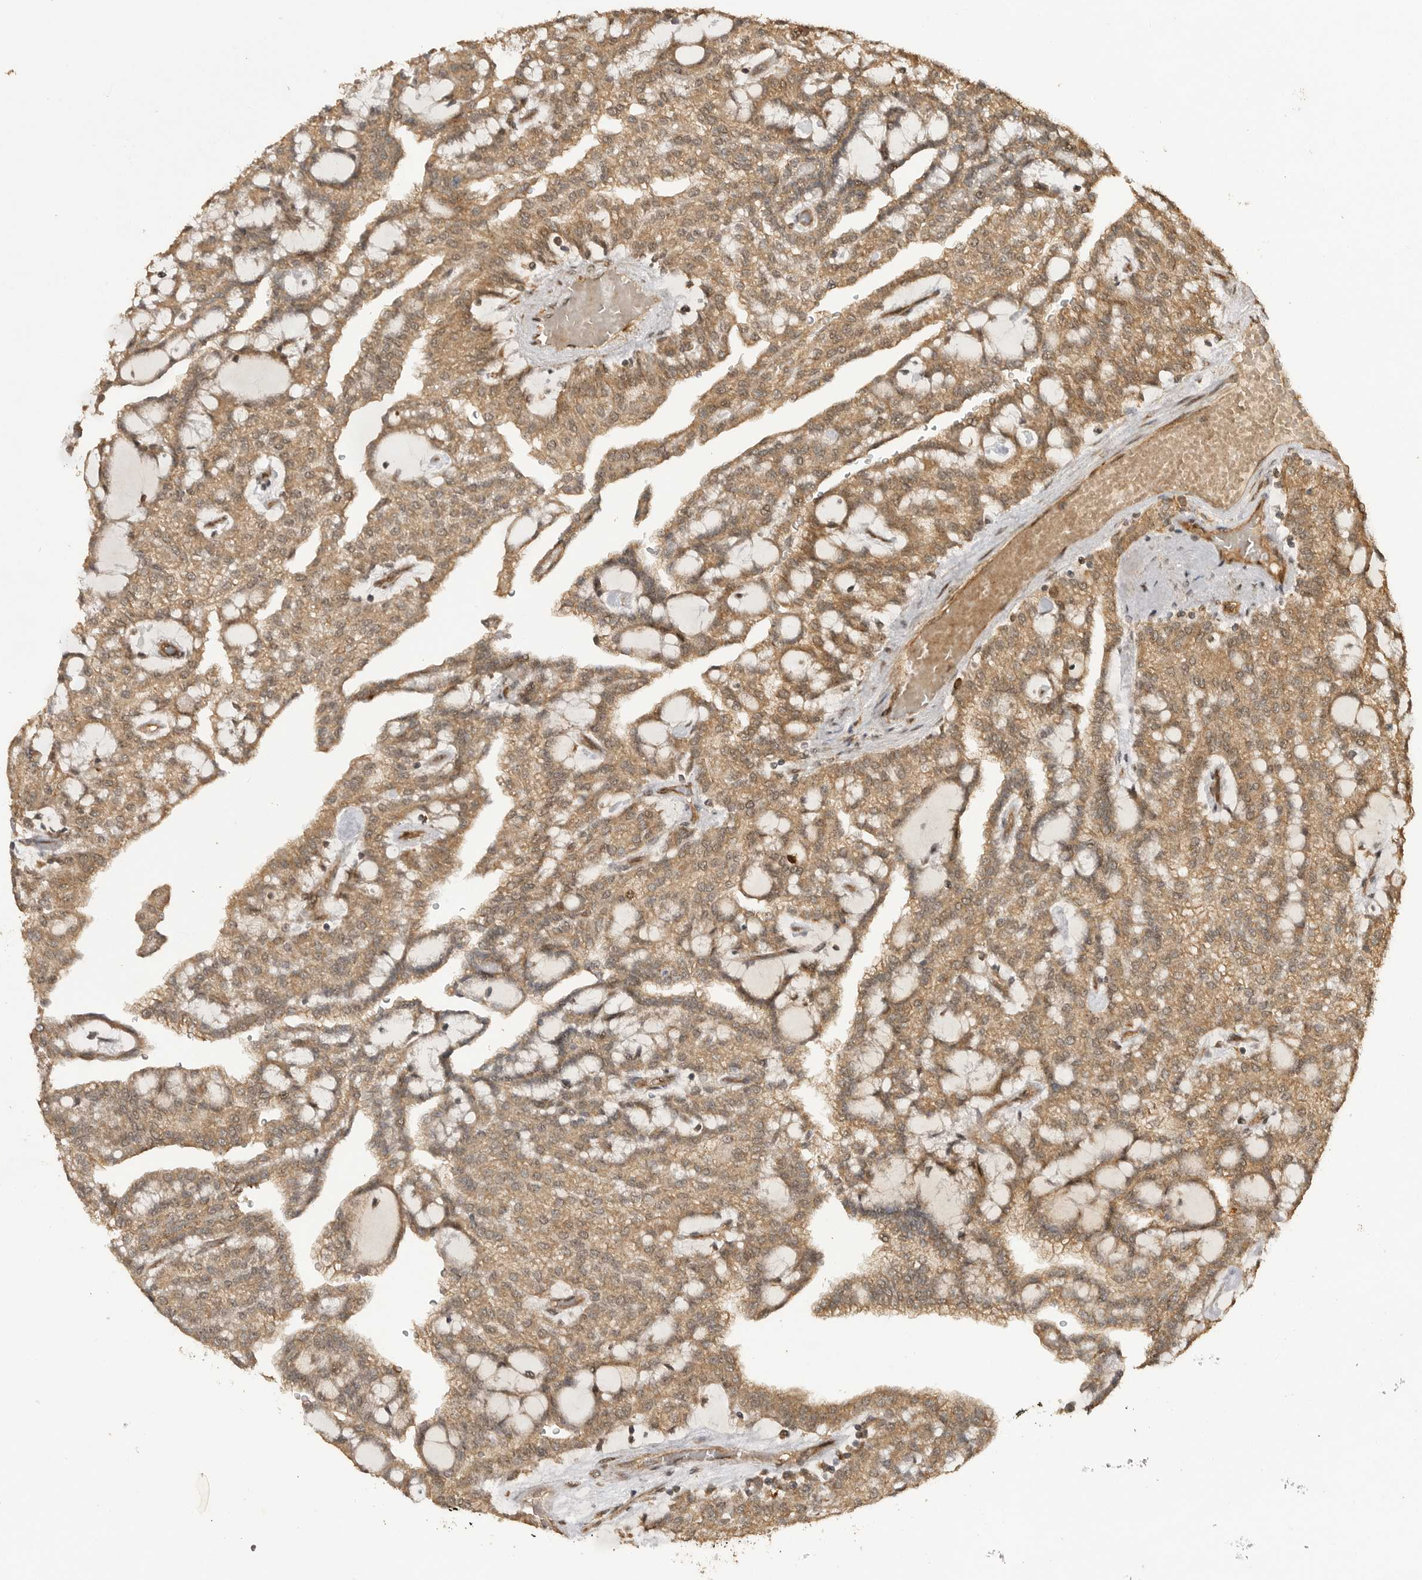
{"staining": {"intensity": "moderate", "quantity": ">75%", "location": "cytoplasmic/membranous"}, "tissue": "renal cancer", "cell_type": "Tumor cells", "image_type": "cancer", "snomed": [{"axis": "morphology", "description": "Adenocarcinoma, NOS"}, {"axis": "topography", "description": "Kidney"}], "caption": "Immunohistochemical staining of human renal cancer (adenocarcinoma) exhibits medium levels of moderate cytoplasmic/membranous positivity in about >75% of tumor cells.", "gene": "BOC", "patient": {"sex": "male", "age": 63}}